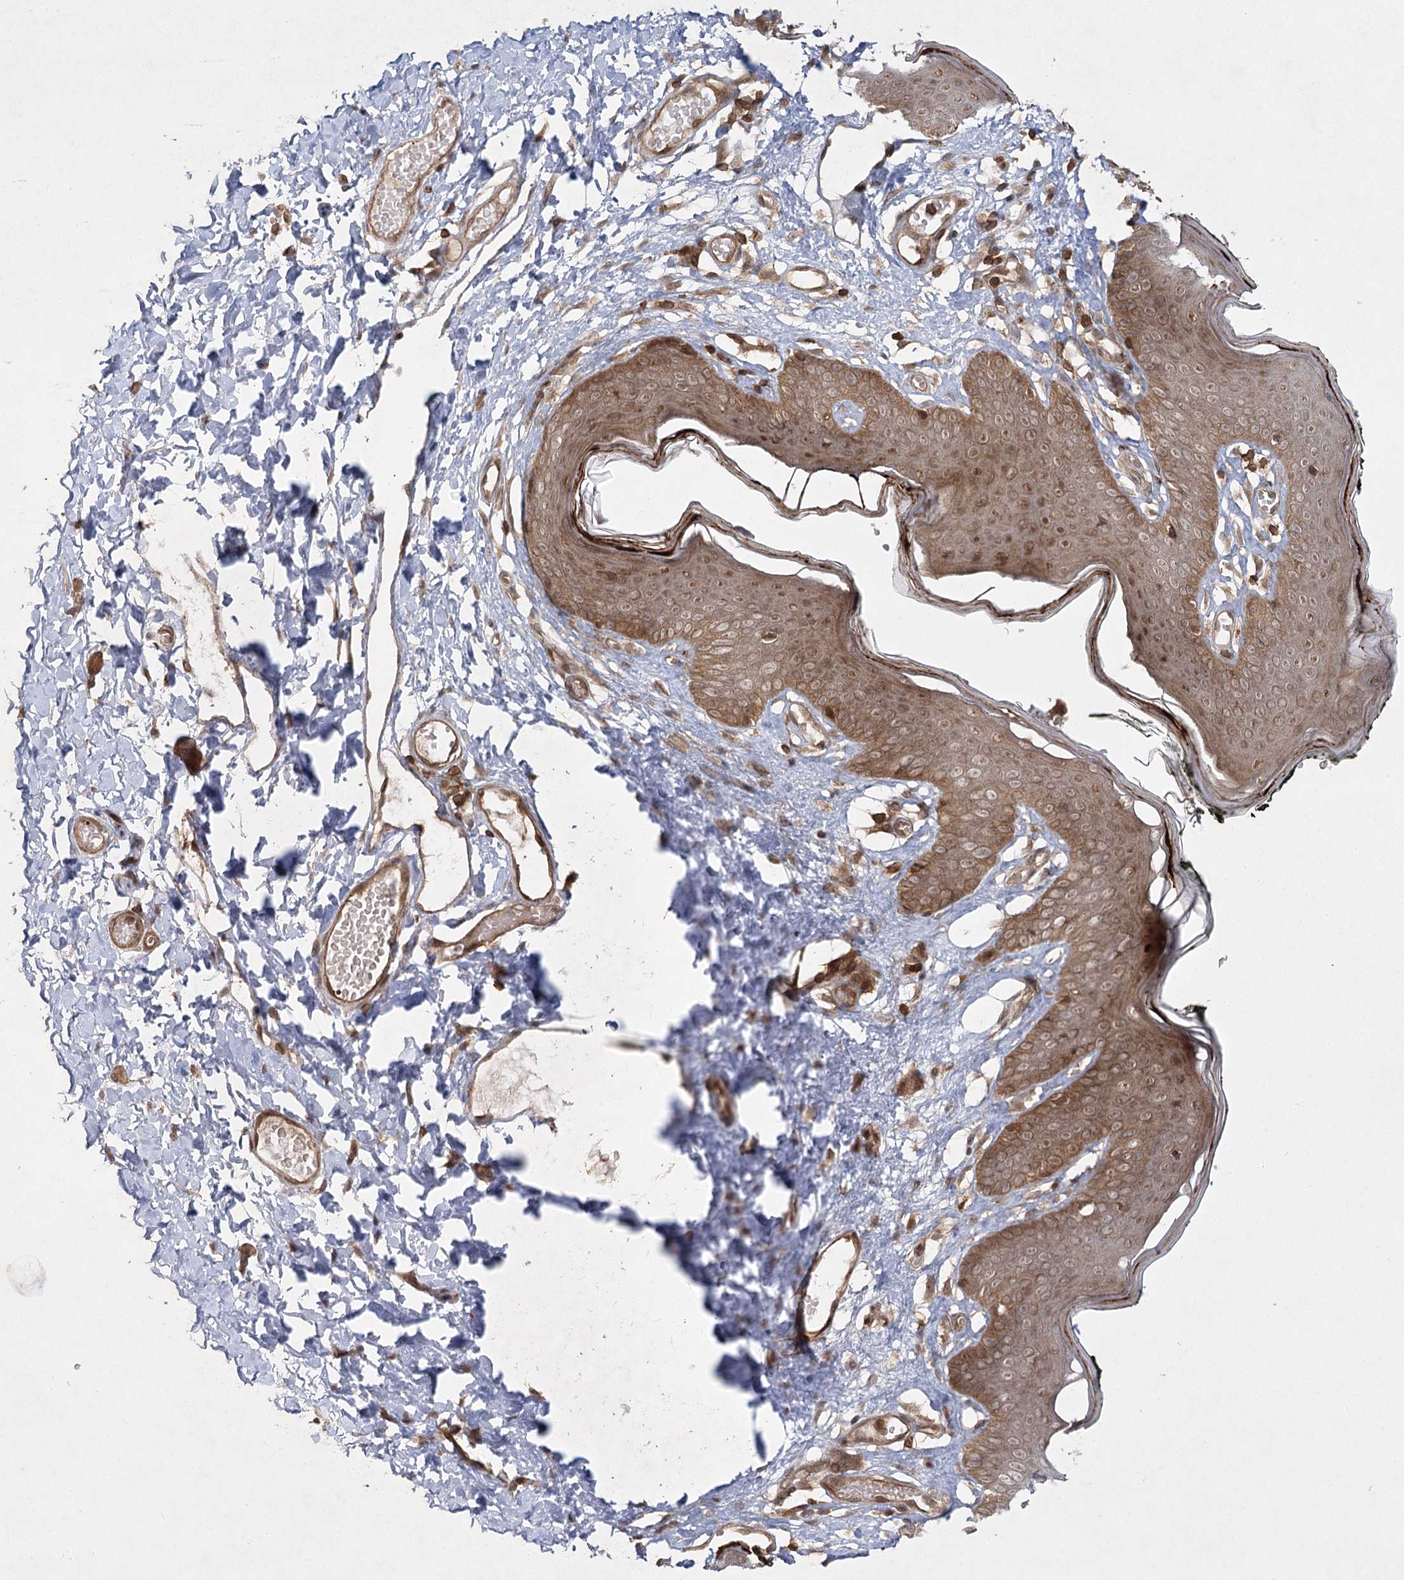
{"staining": {"intensity": "moderate", "quantity": ">75%", "location": "cytoplasmic/membranous,nuclear"}, "tissue": "skin", "cell_type": "Epidermal cells", "image_type": "normal", "snomed": [{"axis": "morphology", "description": "Normal tissue, NOS"}, {"axis": "morphology", "description": "Inflammation, NOS"}, {"axis": "topography", "description": "Vulva"}], "caption": "Immunohistochemical staining of benign skin demonstrates moderate cytoplasmic/membranous,nuclear protein expression in about >75% of epidermal cells.", "gene": "MDFIC", "patient": {"sex": "female", "age": 84}}